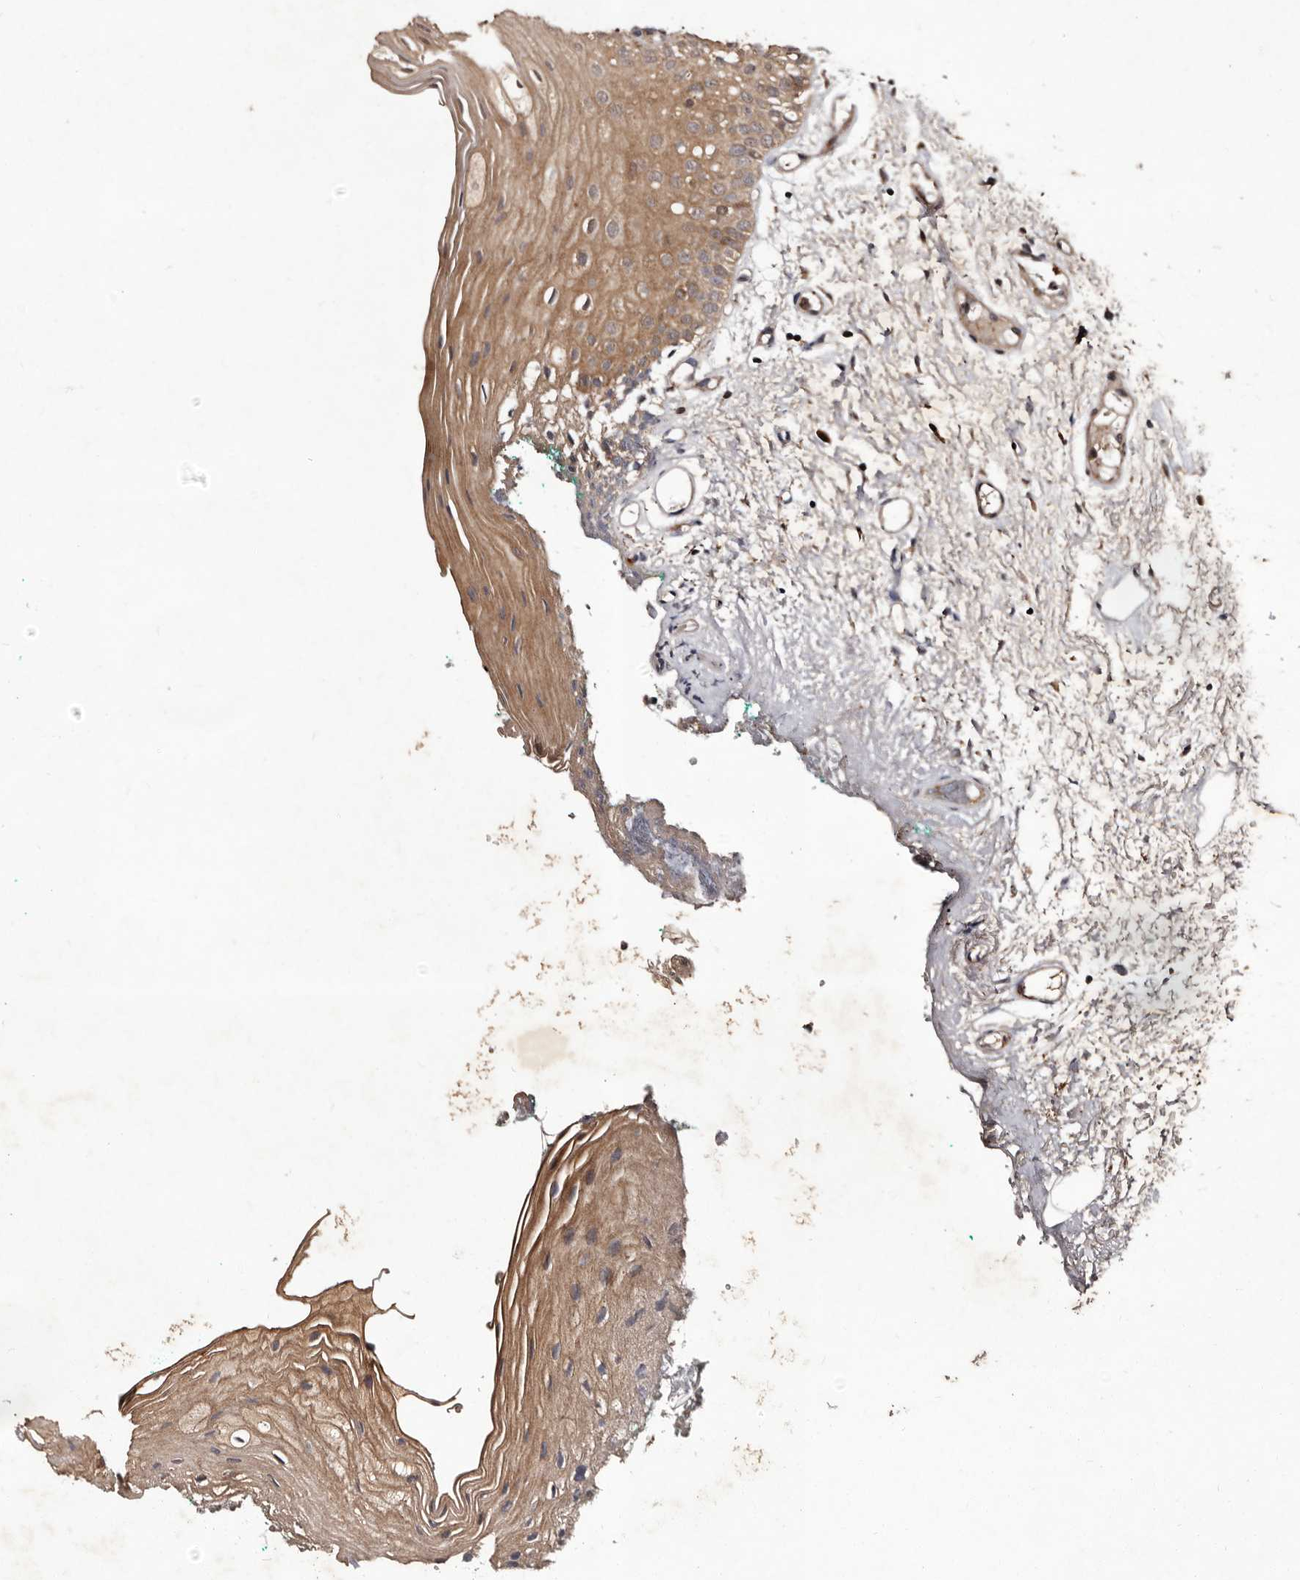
{"staining": {"intensity": "moderate", "quantity": ">75%", "location": "cytoplasmic/membranous"}, "tissue": "oral mucosa", "cell_type": "Squamous epithelial cells", "image_type": "normal", "snomed": [{"axis": "morphology", "description": "Normal tissue, NOS"}, {"axis": "morphology", "description": "Squamous cell carcinoma, NOS"}, {"axis": "topography", "description": "Oral tissue"}, {"axis": "topography", "description": "Salivary gland"}, {"axis": "topography", "description": "Head-Neck"}], "caption": "This micrograph reveals immunohistochemistry staining of unremarkable human oral mucosa, with medium moderate cytoplasmic/membranous positivity in about >75% of squamous epithelial cells.", "gene": "MKRN3", "patient": {"sex": "female", "age": 62}}